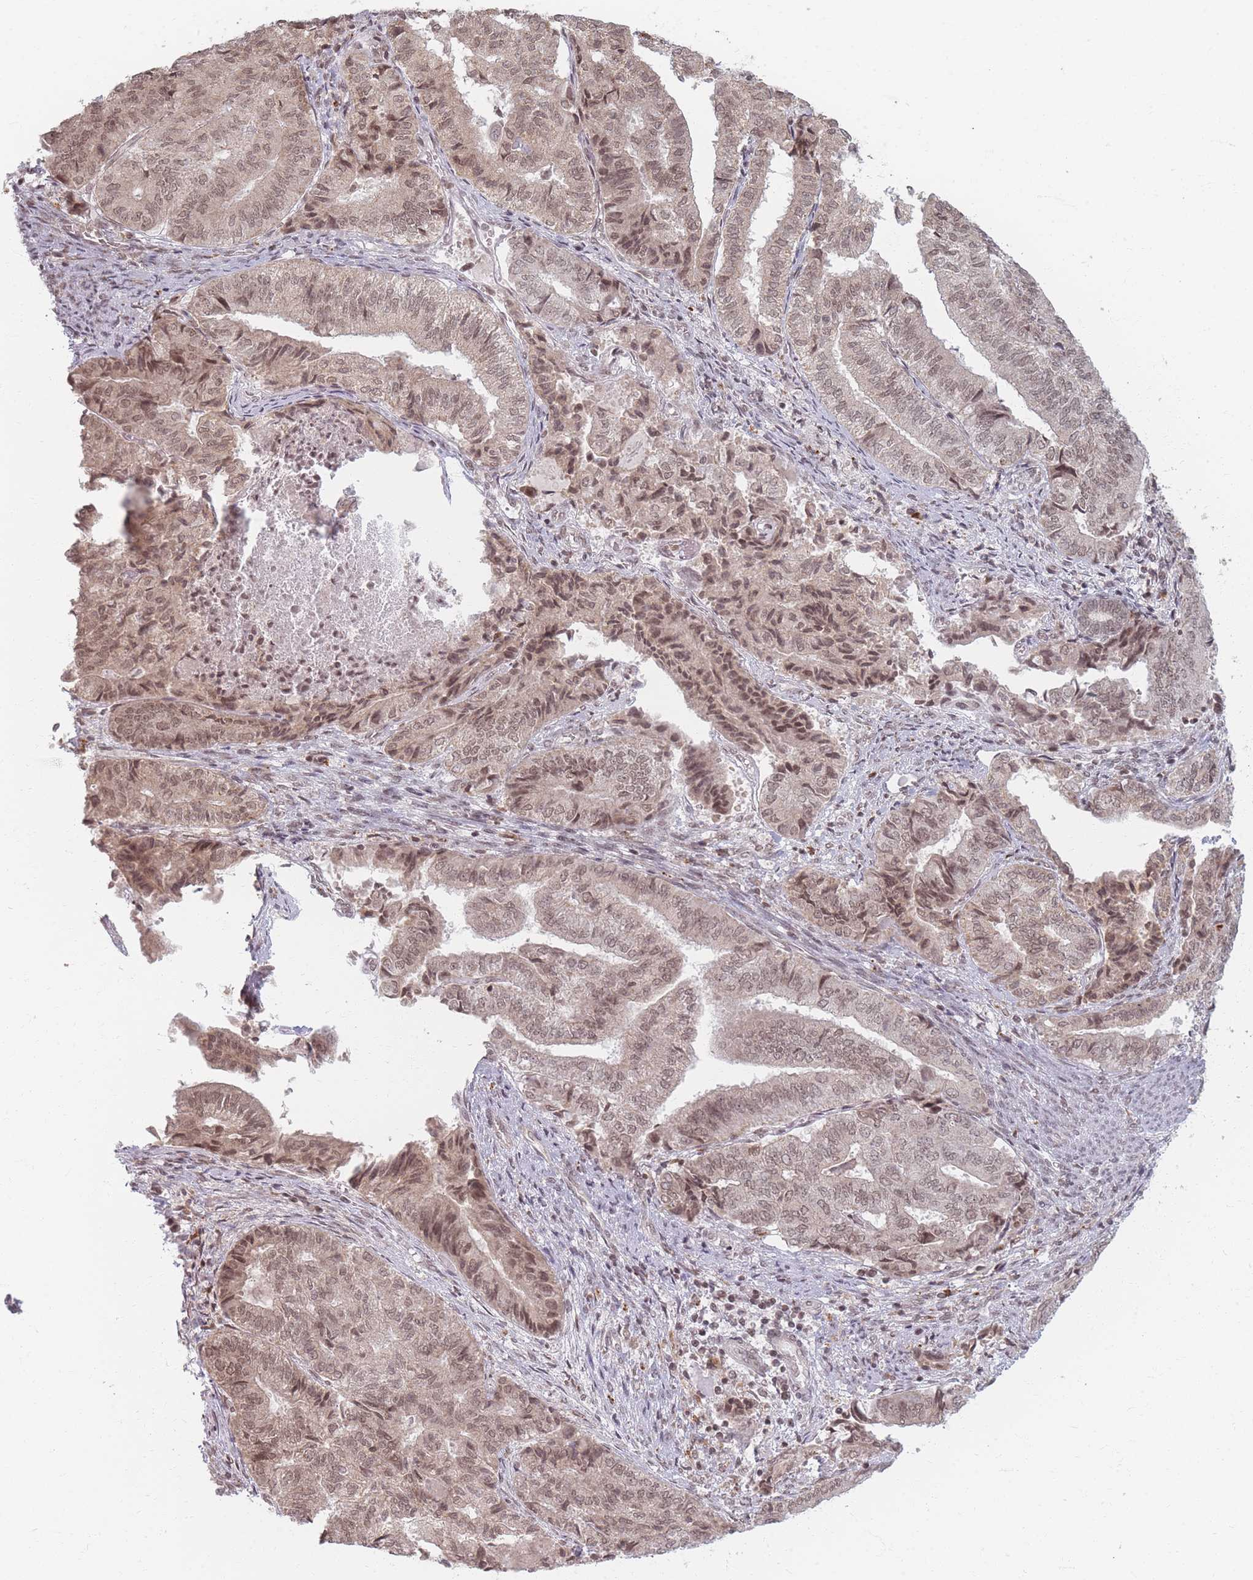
{"staining": {"intensity": "weak", "quantity": ">75%", "location": "cytoplasmic/membranous,nuclear"}, "tissue": "endometrial cancer", "cell_type": "Tumor cells", "image_type": "cancer", "snomed": [{"axis": "morphology", "description": "Adenocarcinoma, NOS"}, {"axis": "topography", "description": "Endometrium"}], "caption": "IHC (DAB (3,3'-diaminobenzidine)) staining of endometrial cancer demonstrates weak cytoplasmic/membranous and nuclear protein expression in about >75% of tumor cells.", "gene": "SPATA45", "patient": {"sex": "female", "age": 80}}